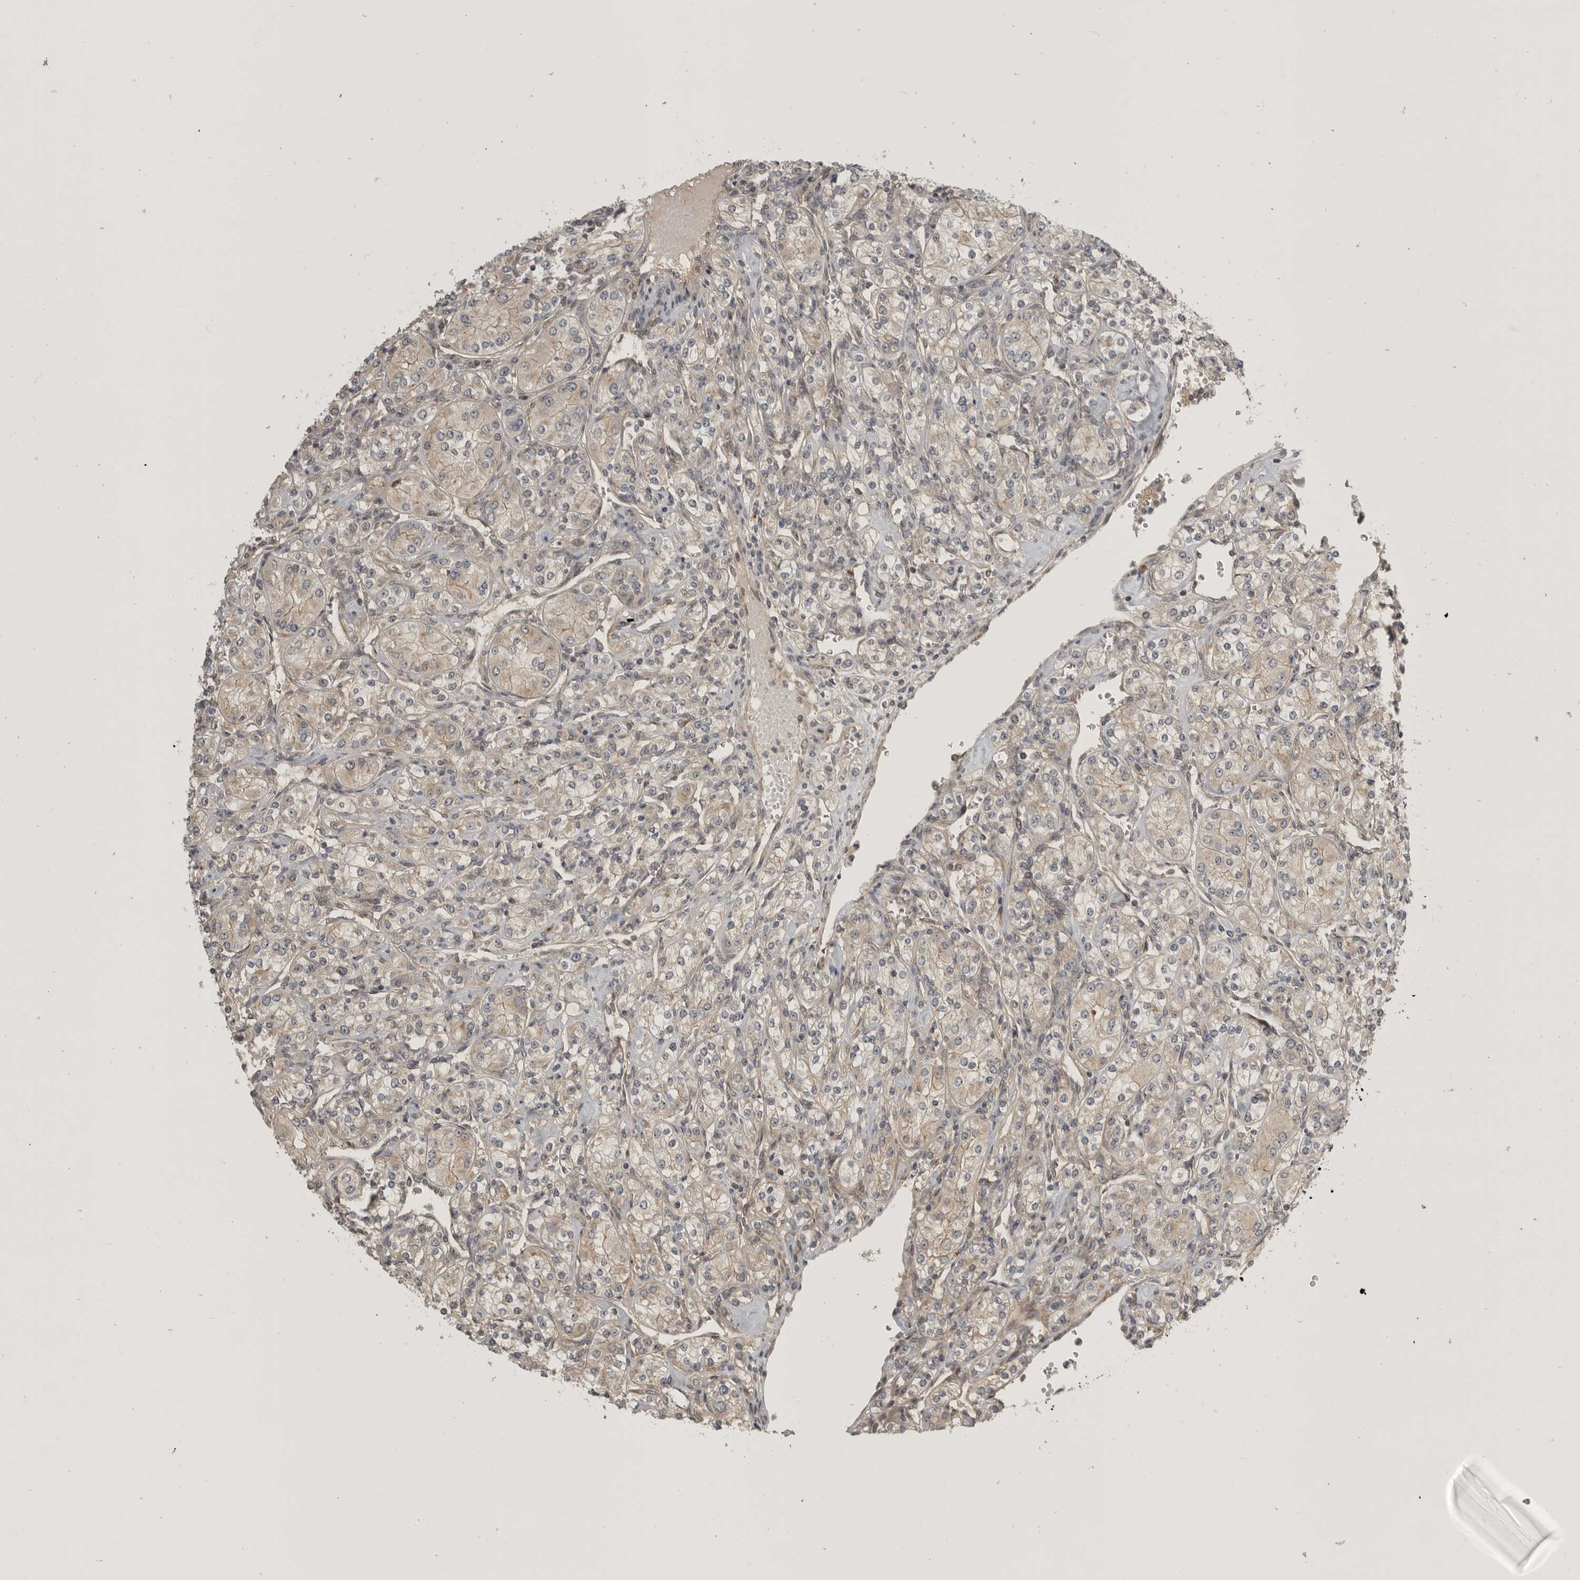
{"staining": {"intensity": "negative", "quantity": "none", "location": "none"}, "tissue": "renal cancer", "cell_type": "Tumor cells", "image_type": "cancer", "snomed": [{"axis": "morphology", "description": "Adenocarcinoma, NOS"}, {"axis": "topography", "description": "Kidney"}], "caption": "The histopathology image exhibits no staining of tumor cells in adenocarcinoma (renal). (Stains: DAB immunohistochemistry (IHC) with hematoxylin counter stain, Microscopy: brightfield microscopy at high magnification).", "gene": "CUEDC1", "patient": {"sex": "male", "age": 77}}